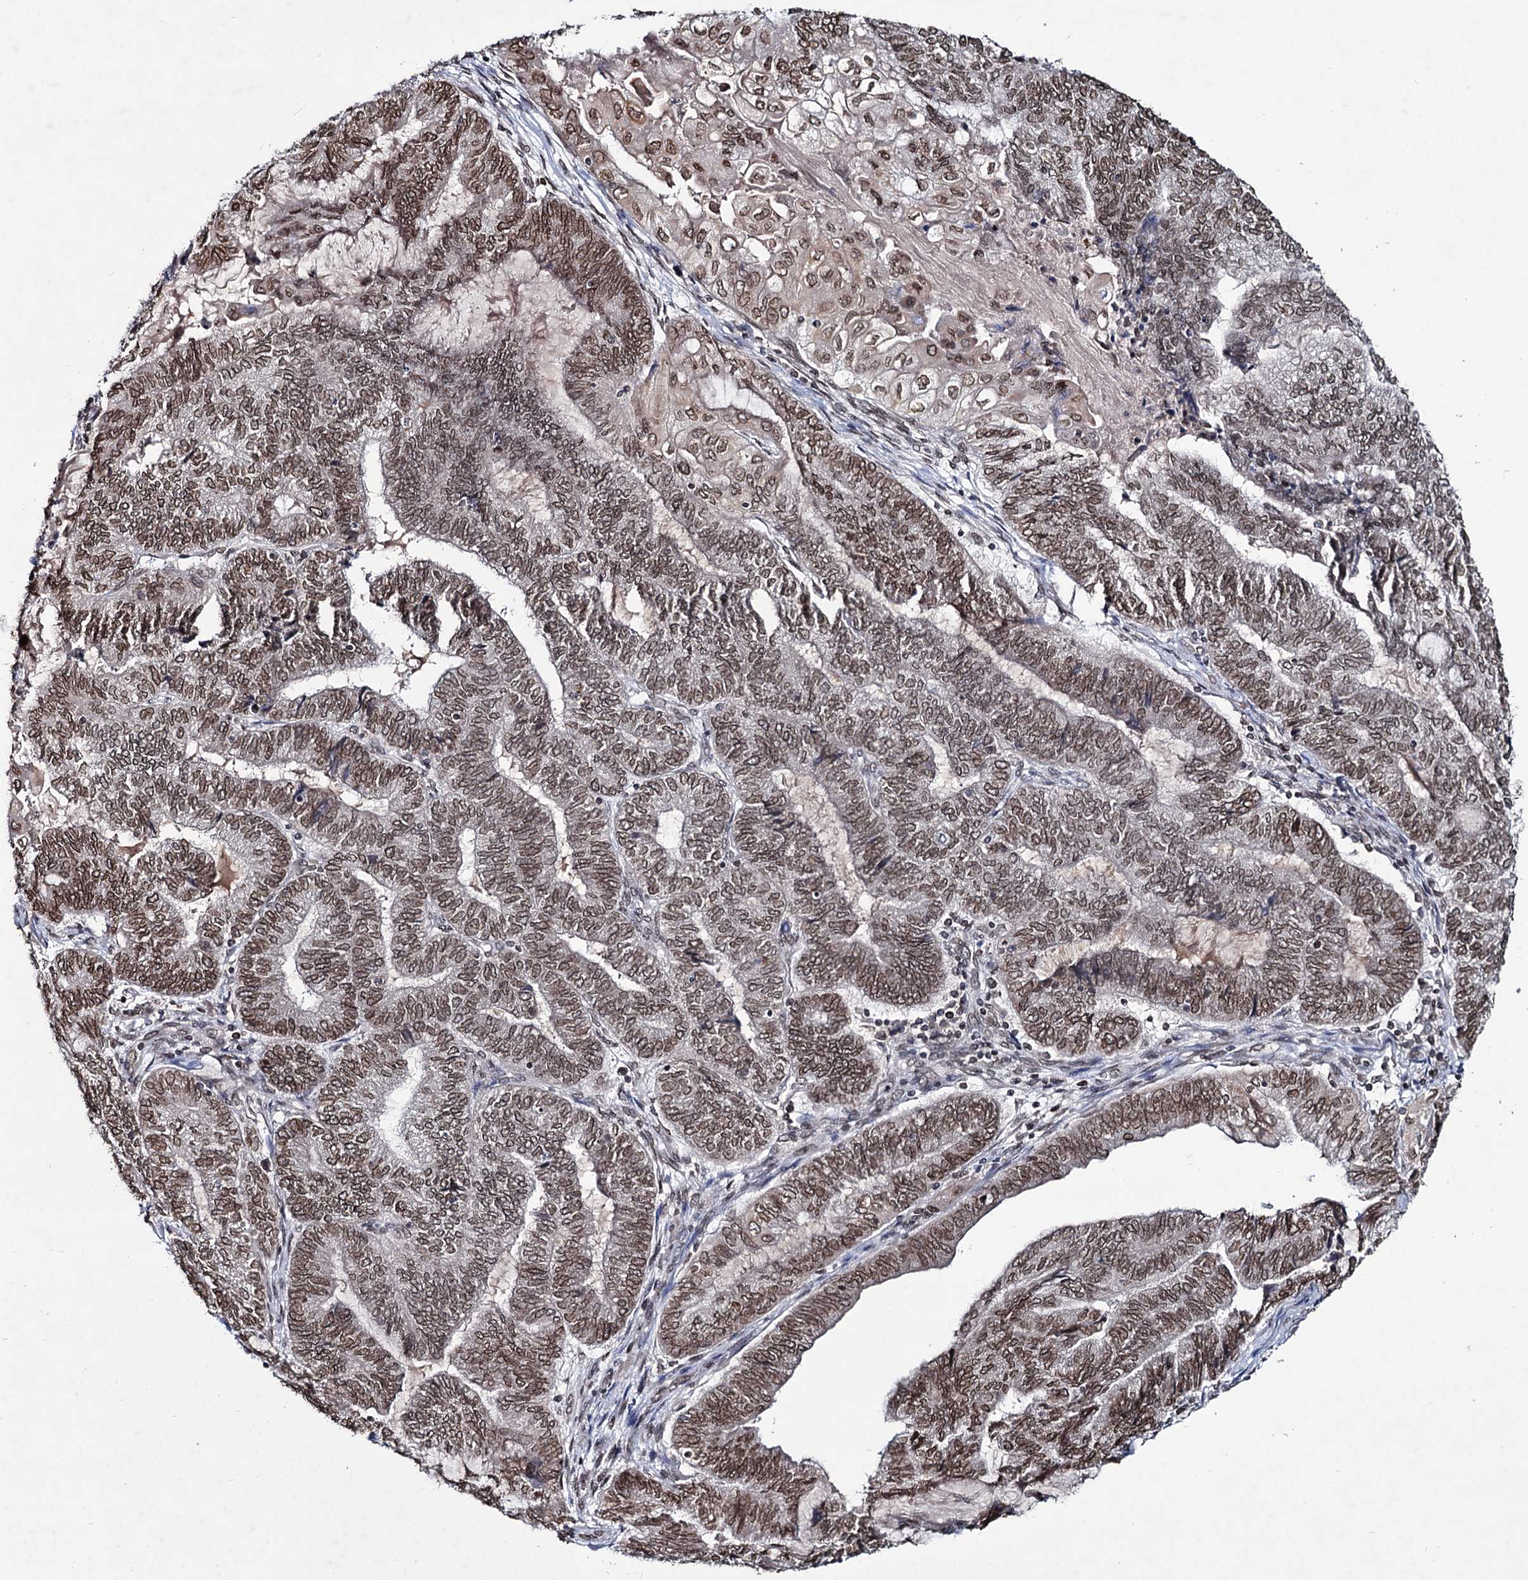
{"staining": {"intensity": "moderate", "quantity": ">75%", "location": "cytoplasmic/membranous,nuclear"}, "tissue": "endometrial cancer", "cell_type": "Tumor cells", "image_type": "cancer", "snomed": [{"axis": "morphology", "description": "Adenocarcinoma, NOS"}, {"axis": "topography", "description": "Uterus"}, {"axis": "topography", "description": "Endometrium"}], "caption": "Immunohistochemical staining of human endometrial adenocarcinoma shows medium levels of moderate cytoplasmic/membranous and nuclear positivity in approximately >75% of tumor cells.", "gene": "RNF6", "patient": {"sex": "female", "age": 70}}